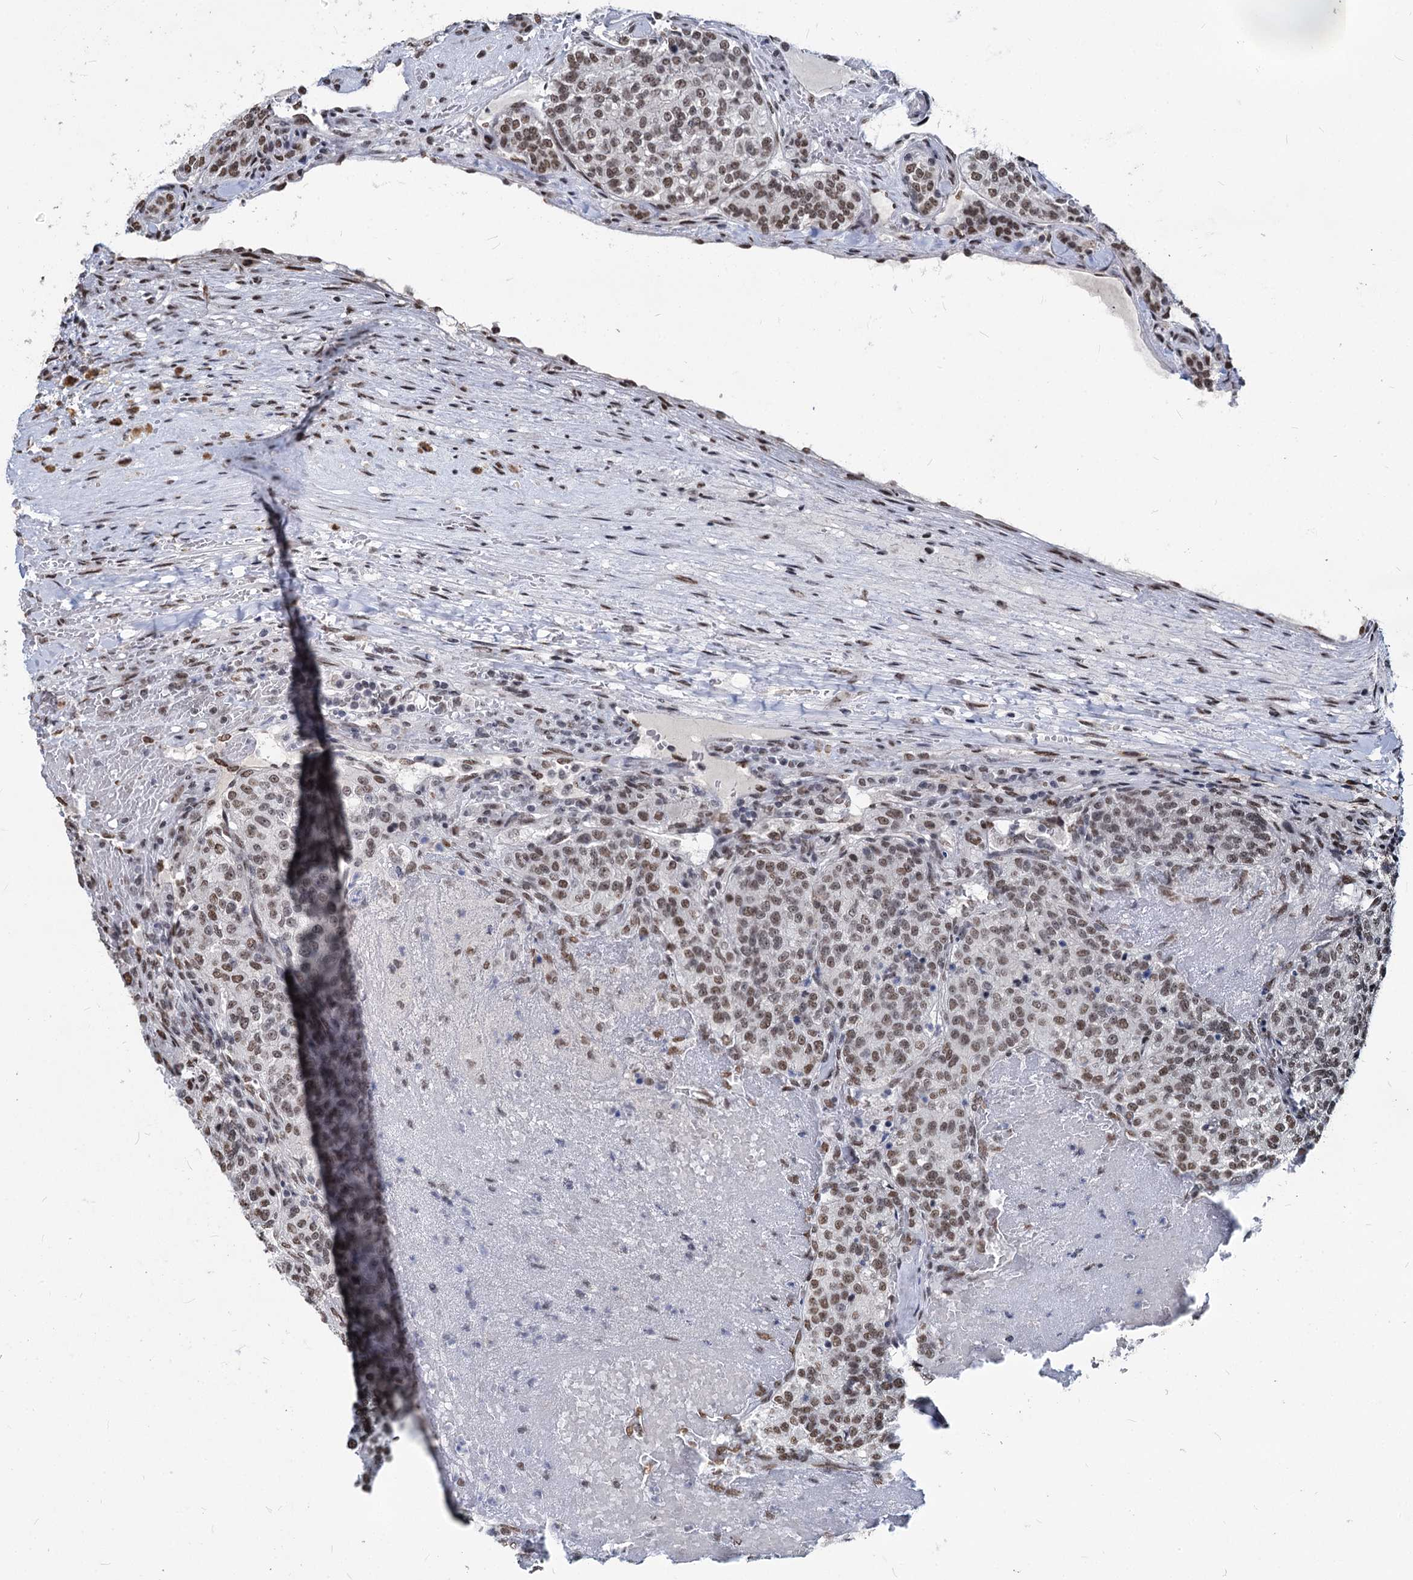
{"staining": {"intensity": "moderate", "quantity": ">75%", "location": "nuclear"}, "tissue": "renal cancer", "cell_type": "Tumor cells", "image_type": "cancer", "snomed": [{"axis": "morphology", "description": "Adenocarcinoma, NOS"}, {"axis": "topography", "description": "Kidney"}], "caption": "About >75% of tumor cells in renal cancer display moderate nuclear protein staining as visualized by brown immunohistochemical staining.", "gene": "PARPBP", "patient": {"sex": "female", "age": 63}}